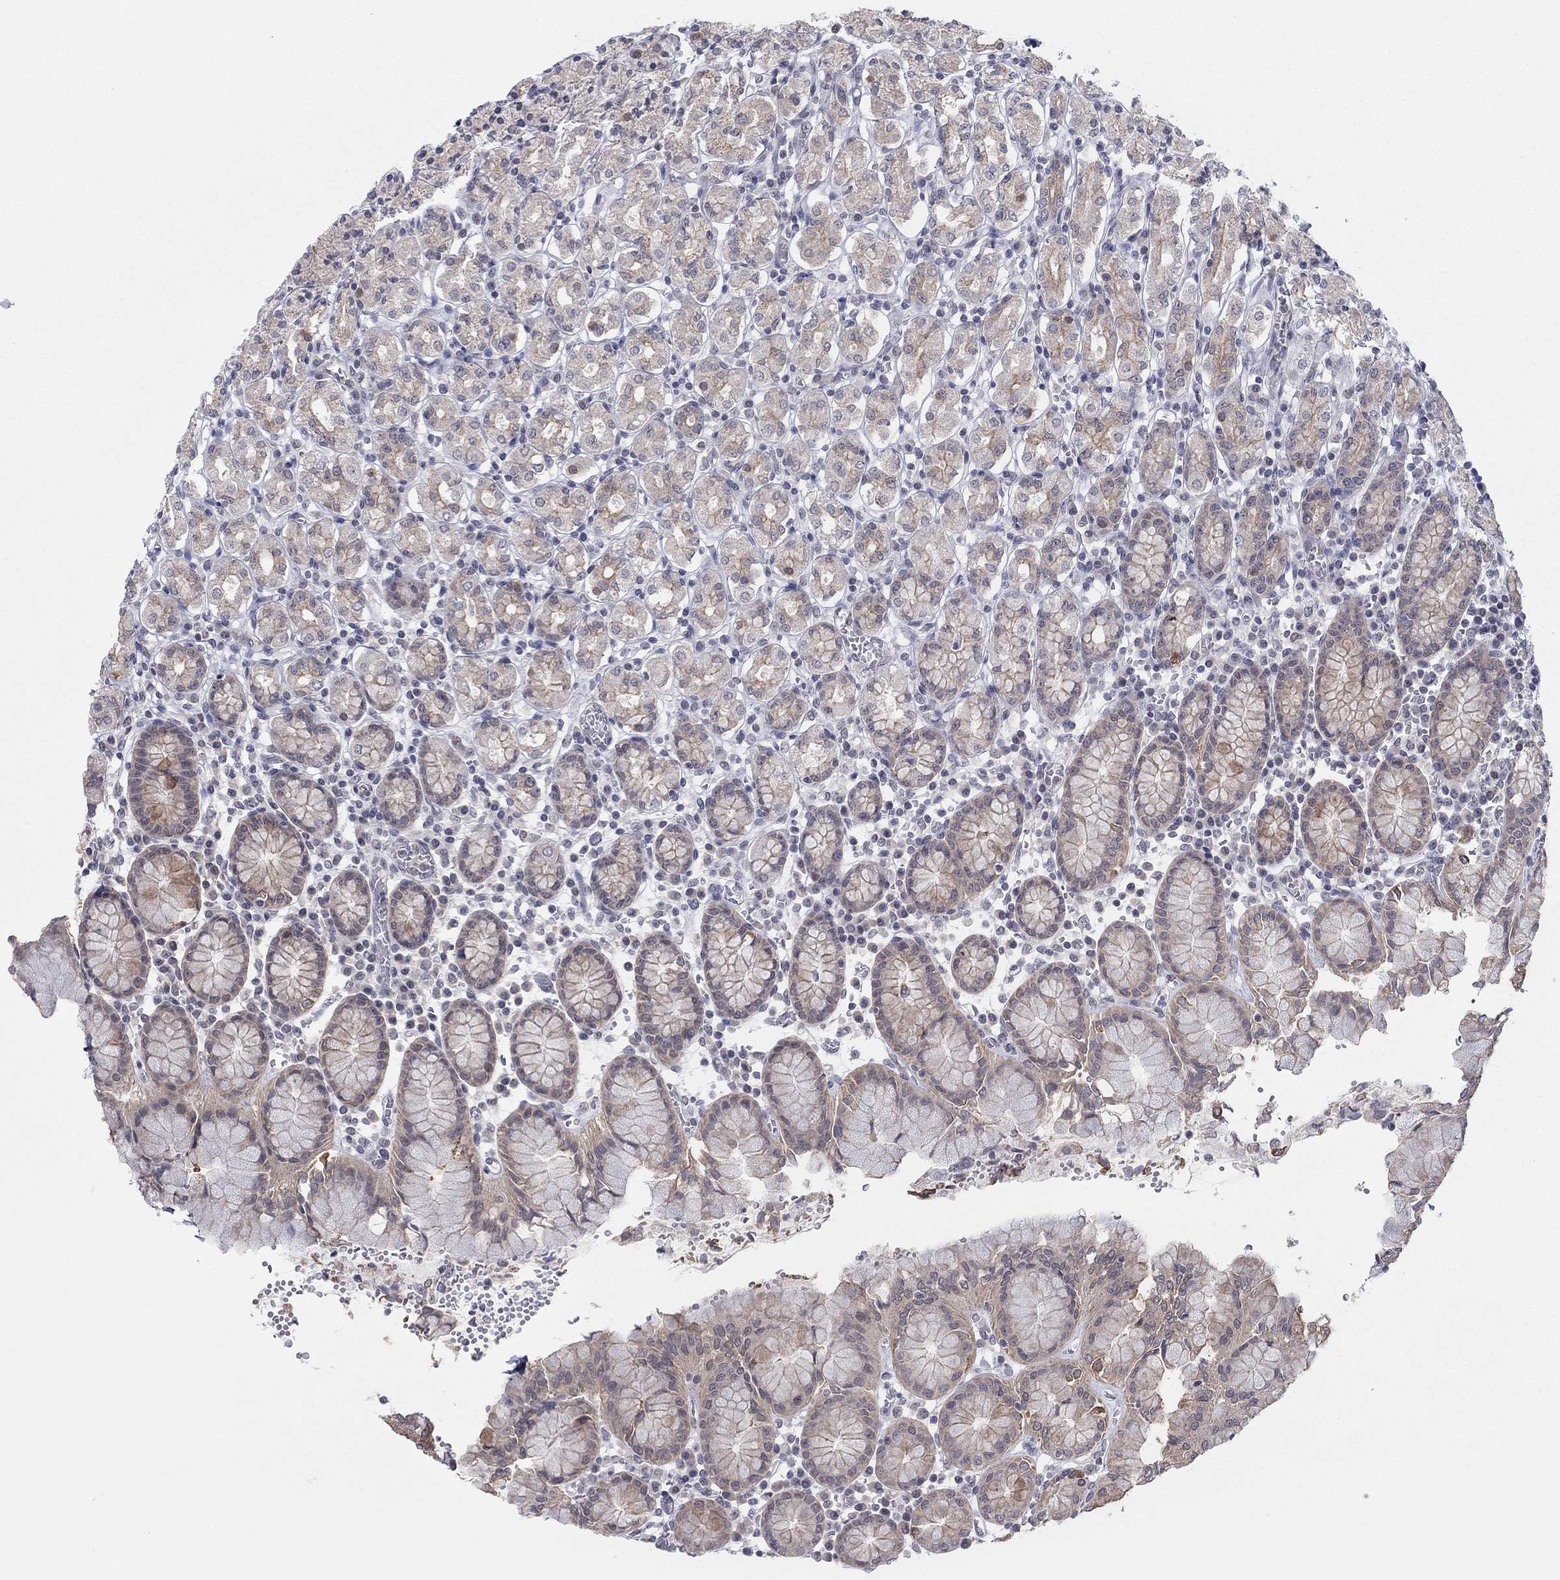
{"staining": {"intensity": "weak", "quantity": "25%-75%", "location": "cytoplasmic/membranous"}, "tissue": "stomach", "cell_type": "Glandular cells", "image_type": "normal", "snomed": [{"axis": "morphology", "description": "Normal tissue, NOS"}, {"axis": "topography", "description": "Stomach, upper"}, {"axis": "topography", "description": "Stomach"}], "caption": "Immunohistochemical staining of unremarkable human stomach displays low levels of weak cytoplasmic/membranous expression in about 25%-75% of glandular cells.", "gene": "SLC22A2", "patient": {"sex": "male", "age": 62}}